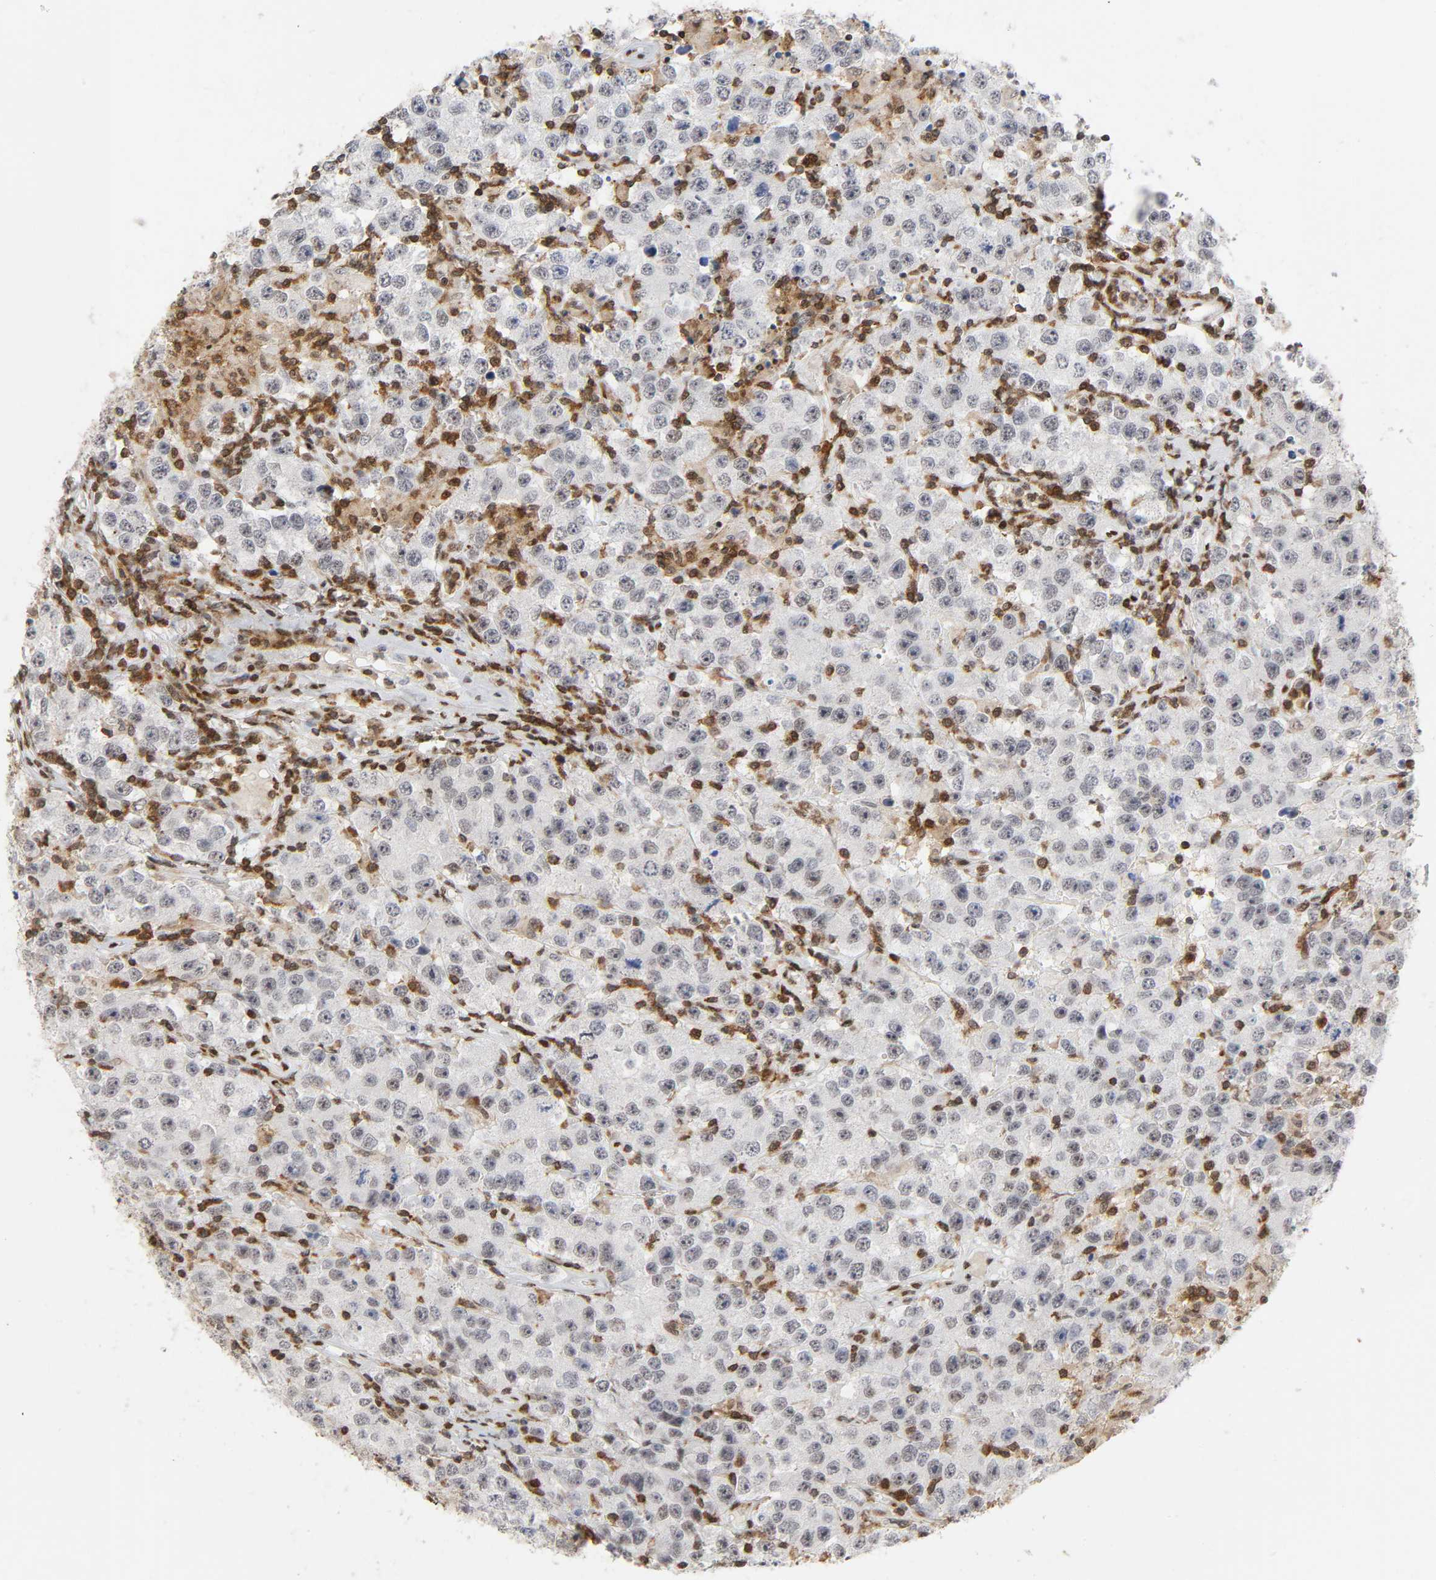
{"staining": {"intensity": "weak", "quantity": "25%-75%", "location": "nuclear"}, "tissue": "testis cancer", "cell_type": "Tumor cells", "image_type": "cancer", "snomed": [{"axis": "morphology", "description": "Seminoma, NOS"}, {"axis": "topography", "description": "Testis"}], "caption": "Human testis seminoma stained with a brown dye shows weak nuclear positive positivity in about 25%-75% of tumor cells.", "gene": "WAS", "patient": {"sex": "male", "age": 52}}